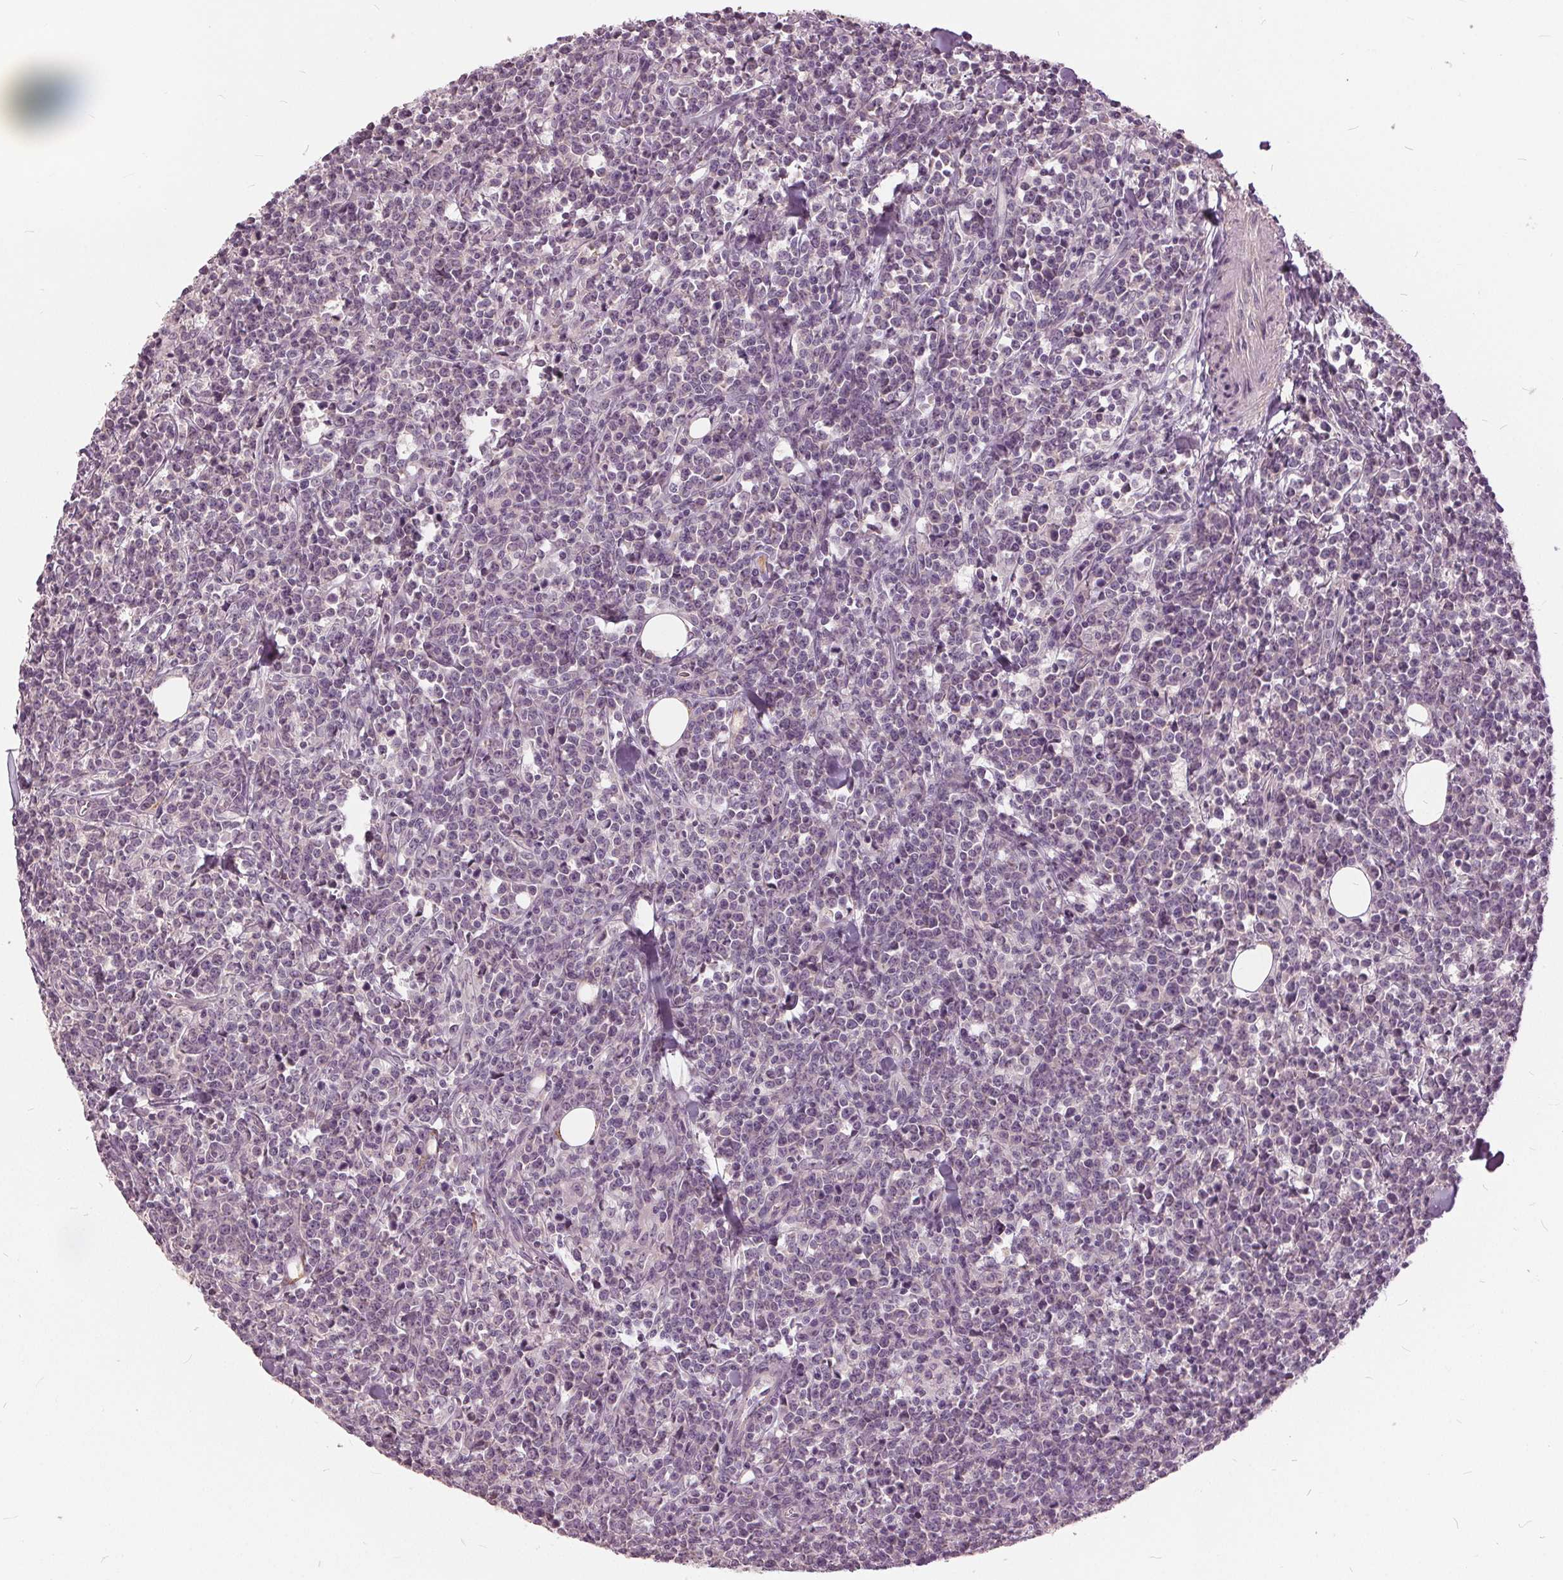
{"staining": {"intensity": "negative", "quantity": "none", "location": "none"}, "tissue": "lymphoma", "cell_type": "Tumor cells", "image_type": "cancer", "snomed": [{"axis": "morphology", "description": "Malignant lymphoma, non-Hodgkin's type, High grade"}, {"axis": "topography", "description": "Small intestine"}], "caption": "Lymphoma was stained to show a protein in brown. There is no significant expression in tumor cells. (Stains: DAB (3,3'-diaminobenzidine) immunohistochemistry with hematoxylin counter stain, Microscopy: brightfield microscopy at high magnification).", "gene": "KLK13", "patient": {"sex": "female", "age": 56}}